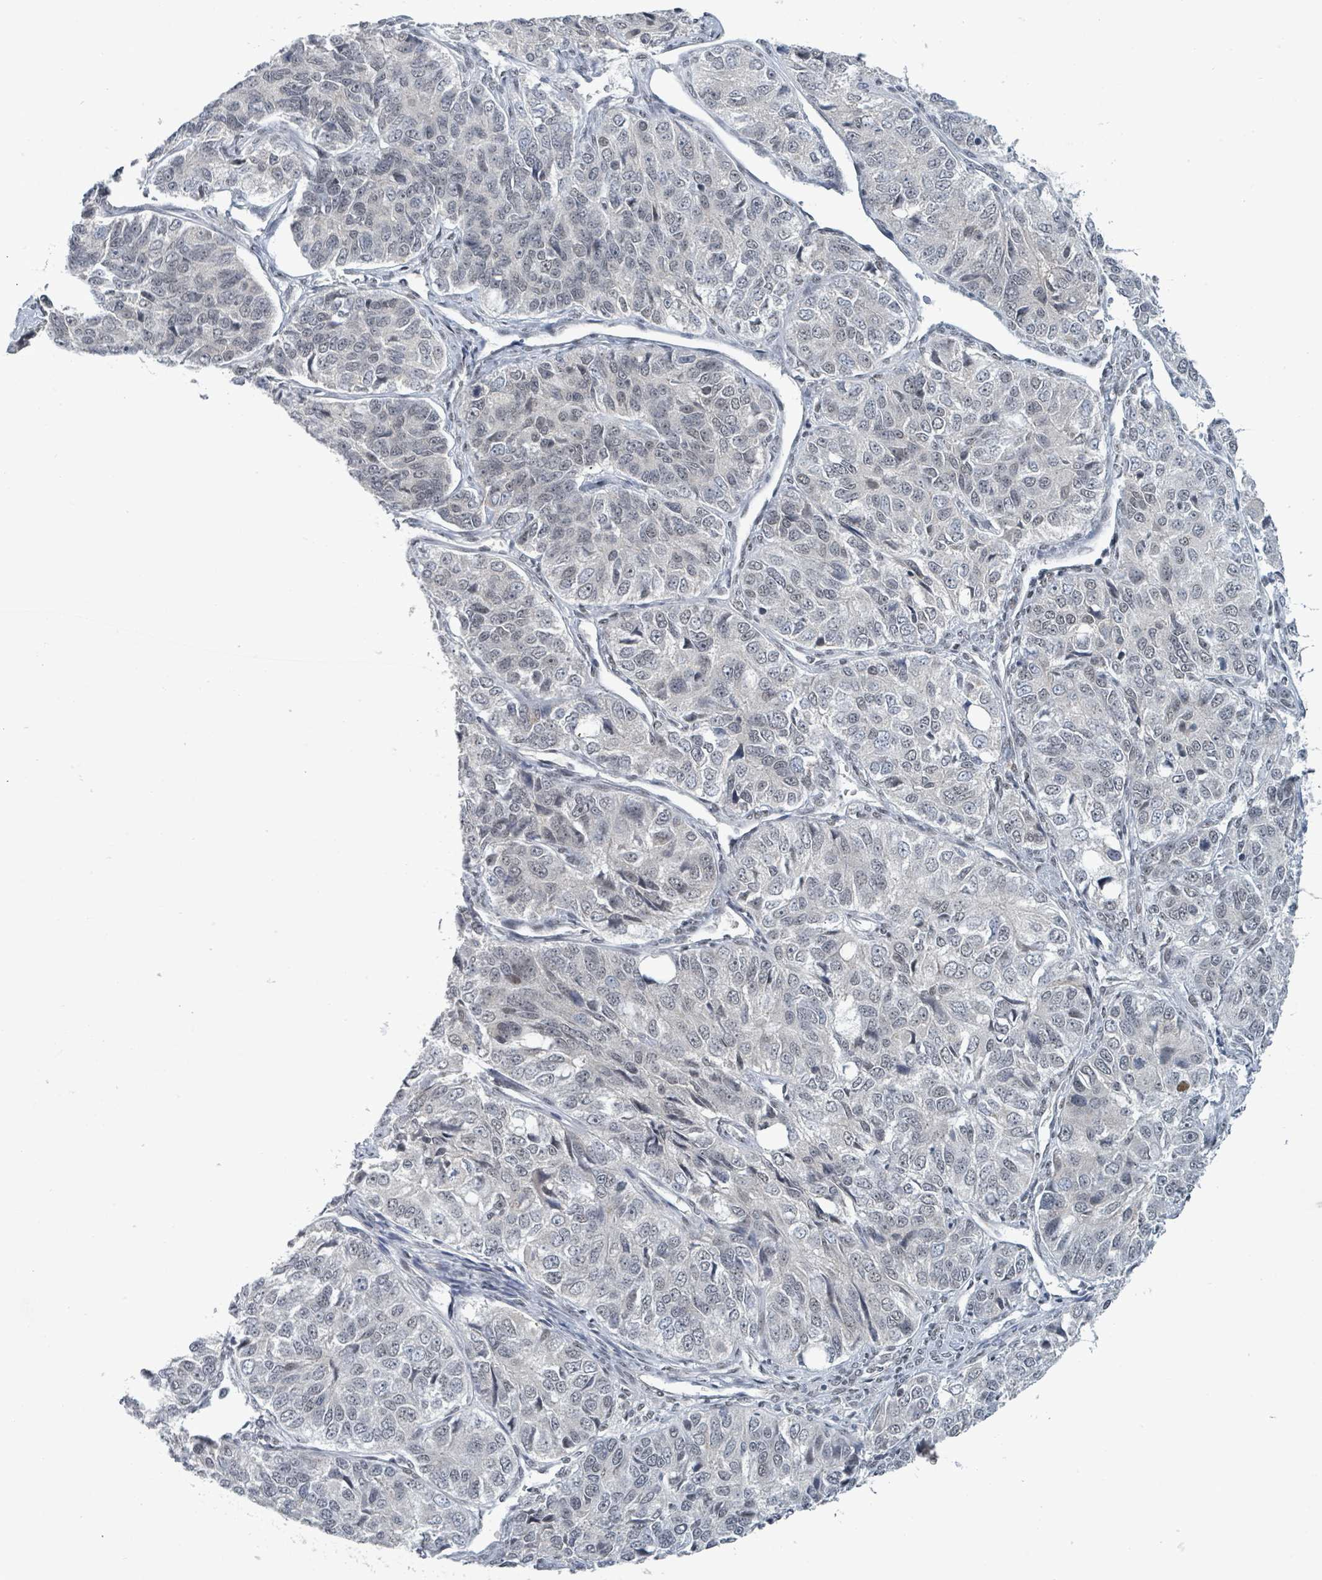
{"staining": {"intensity": "weak", "quantity": "<25%", "location": "nuclear"}, "tissue": "ovarian cancer", "cell_type": "Tumor cells", "image_type": "cancer", "snomed": [{"axis": "morphology", "description": "Carcinoma, endometroid"}, {"axis": "topography", "description": "Ovary"}], "caption": "Micrograph shows no protein expression in tumor cells of endometroid carcinoma (ovarian) tissue.", "gene": "BANP", "patient": {"sex": "female", "age": 51}}